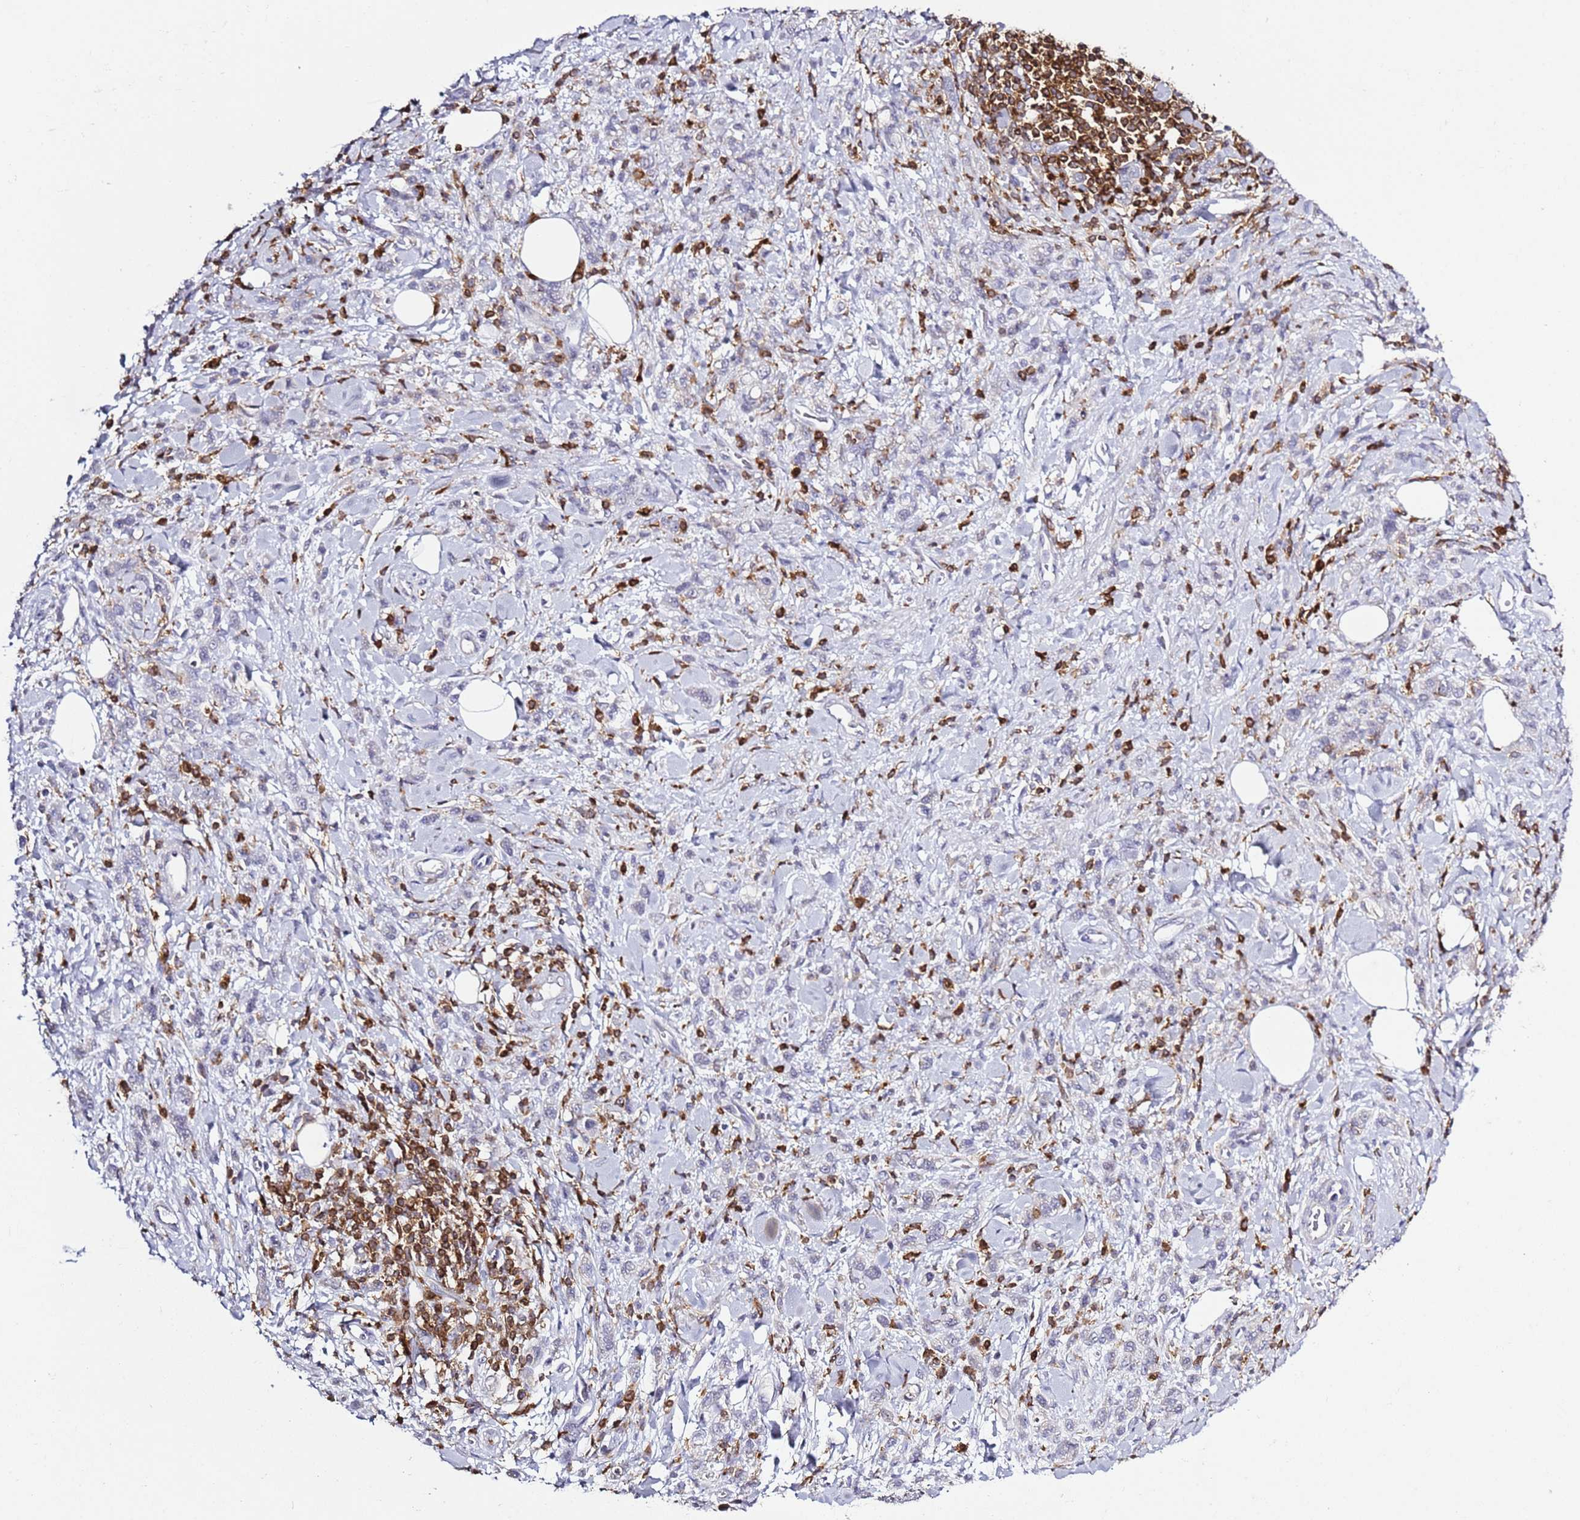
{"staining": {"intensity": "negative", "quantity": "none", "location": "none"}, "tissue": "stomach cancer", "cell_type": "Tumor cells", "image_type": "cancer", "snomed": [{"axis": "morphology", "description": "Adenocarcinoma, NOS"}, {"axis": "topography", "description": "Stomach"}], "caption": "A high-resolution micrograph shows immunohistochemistry staining of adenocarcinoma (stomach), which reveals no significant staining in tumor cells.", "gene": "LPXN", "patient": {"sex": "male", "age": 77}}